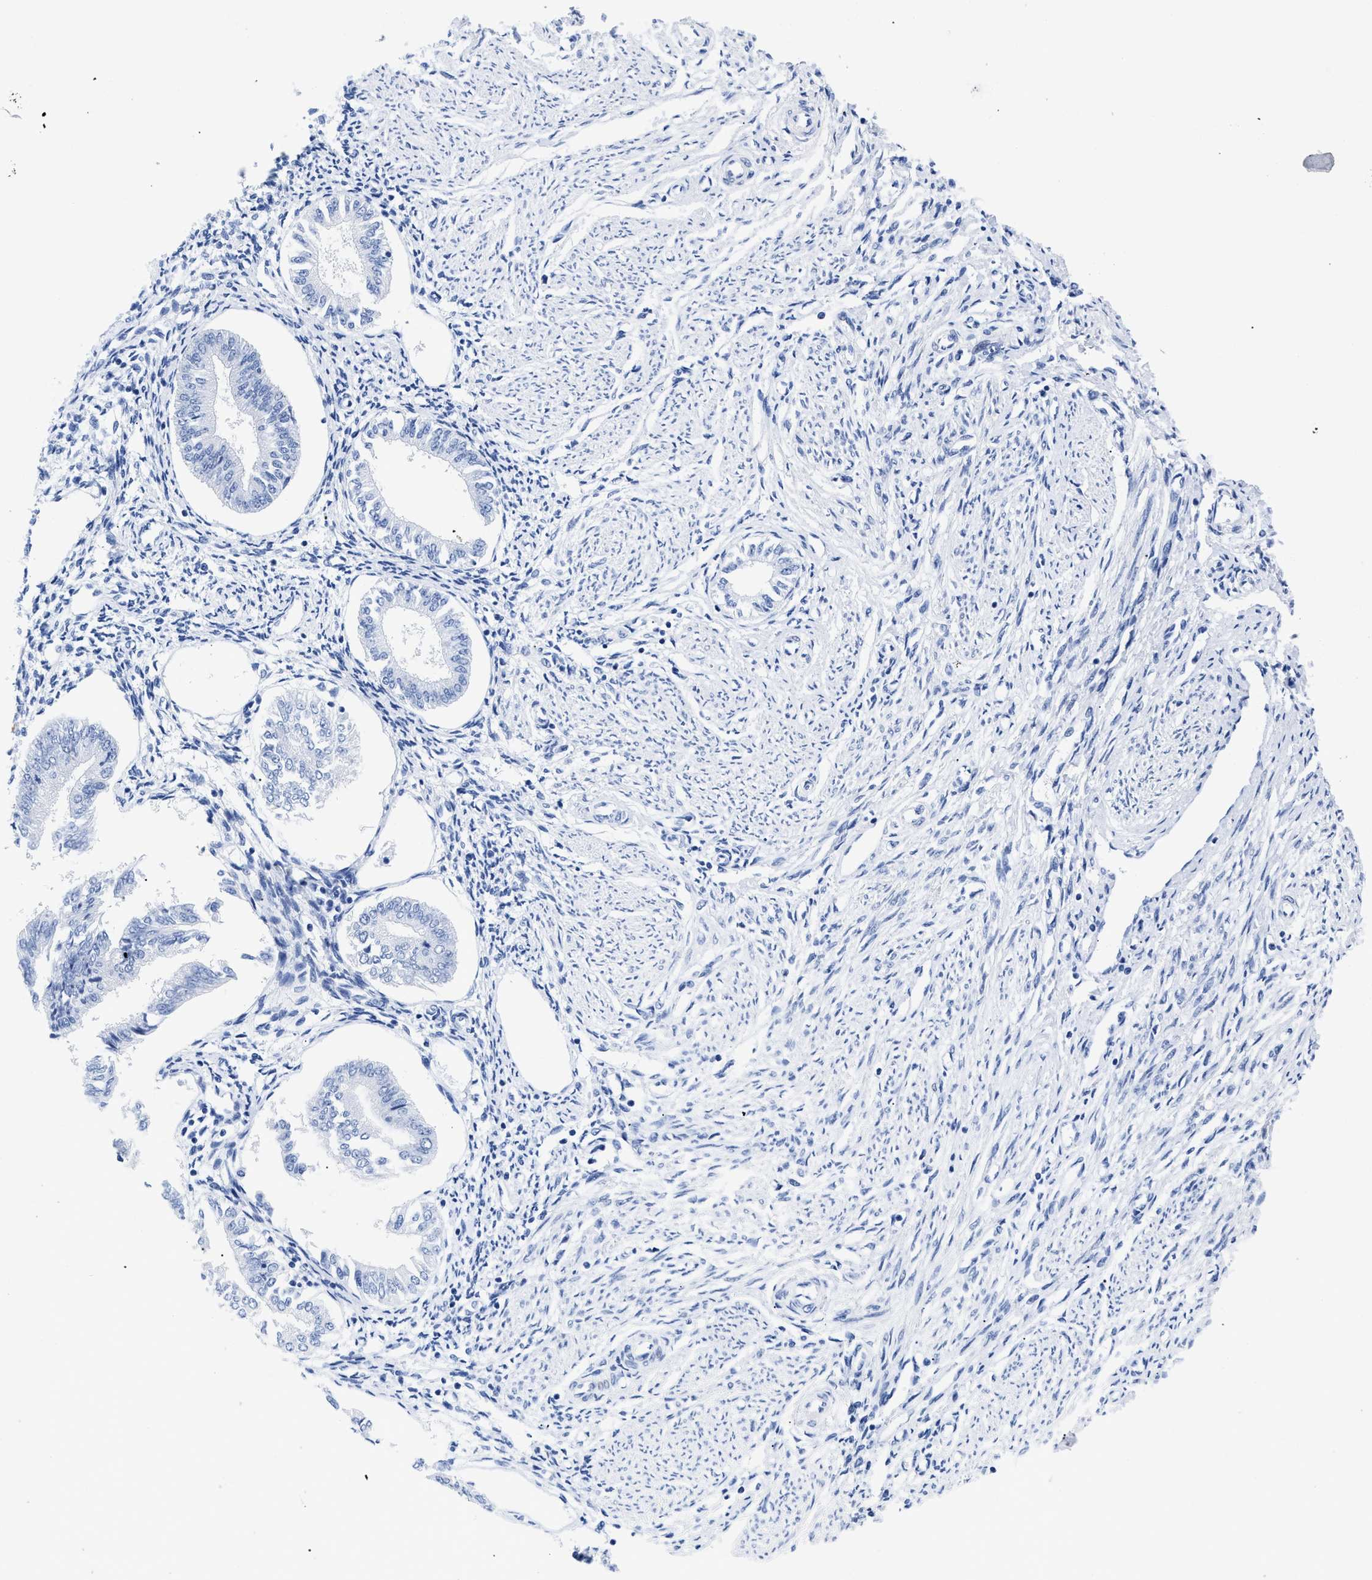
{"staining": {"intensity": "negative", "quantity": "none", "location": "none"}, "tissue": "endometrium", "cell_type": "Cells in endometrial stroma", "image_type": "normal", "snomed": [{"axis": "morphology", "description": "Normal tissue, NOS"}, {"axis": "topography", "description": "Endometrium"}], "caption": "Protein analysis of normal endometrium reveals no significant positivity in cells in endometrial stroma.", "gene": "DUSP26", "patient": {"sex": "female", "age": 50}}